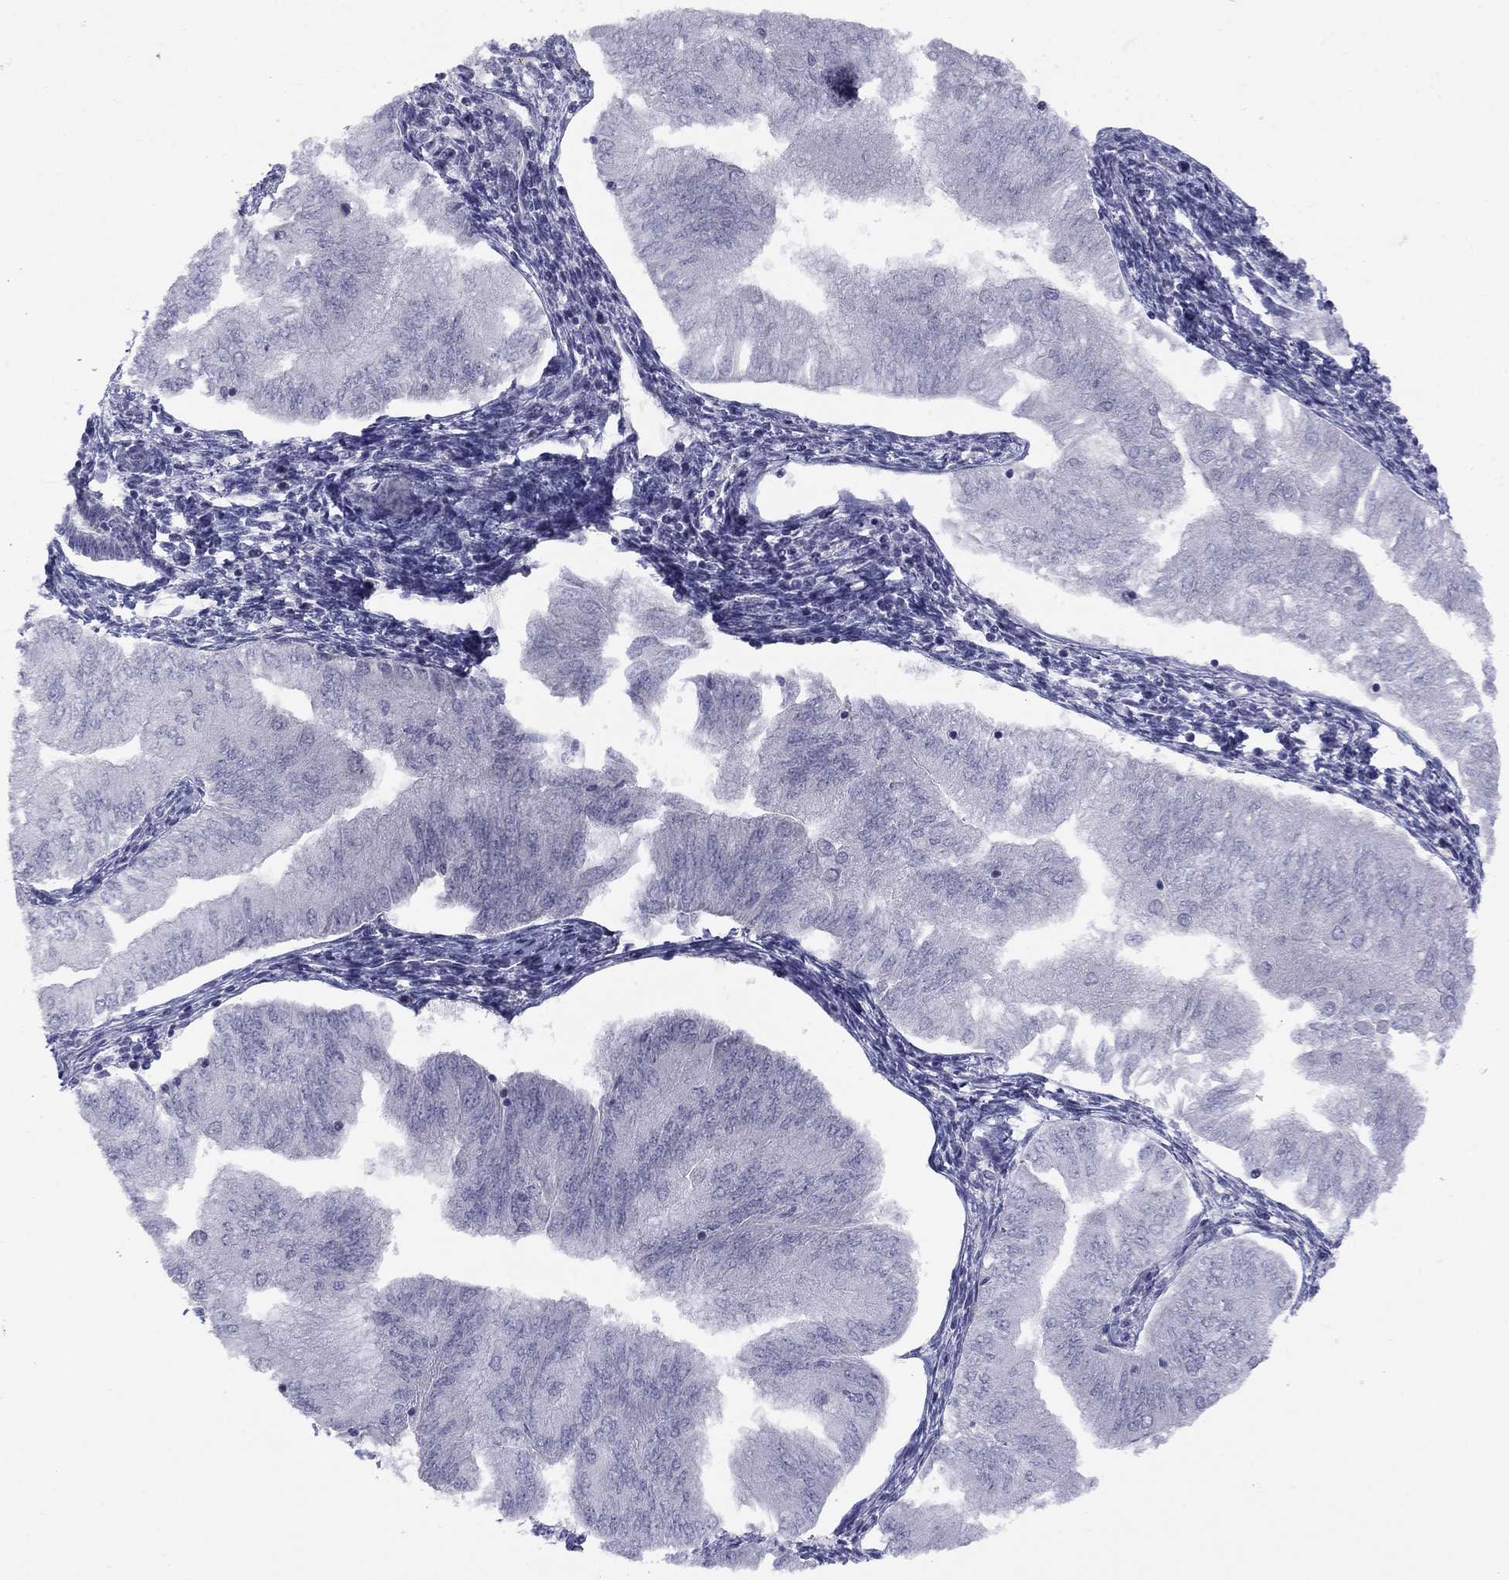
{"staining": {"intensity": "negative", "quantity": "none", "location": "none"}, "tissue": "endometrial cancer", "cell_type": "Tumor cells", "image_type": "cancer", "snomed": [{"axis": "morphology", "description": "Adenocarcinoma, NOS"}, {"axis": "topography", "description": "Endometrium"}], "caption": "The immunohistochemistry photomicrograph has no significant staining in tumor cells of adenocarcinoma (endometrial) tissue. (DAB (3,3'-diaminobenzidine) IHC visualized using brightfield microscopy, high magnification).", "gene": "CACNA1A", "patient": {"sex": "female", "age": 53}}